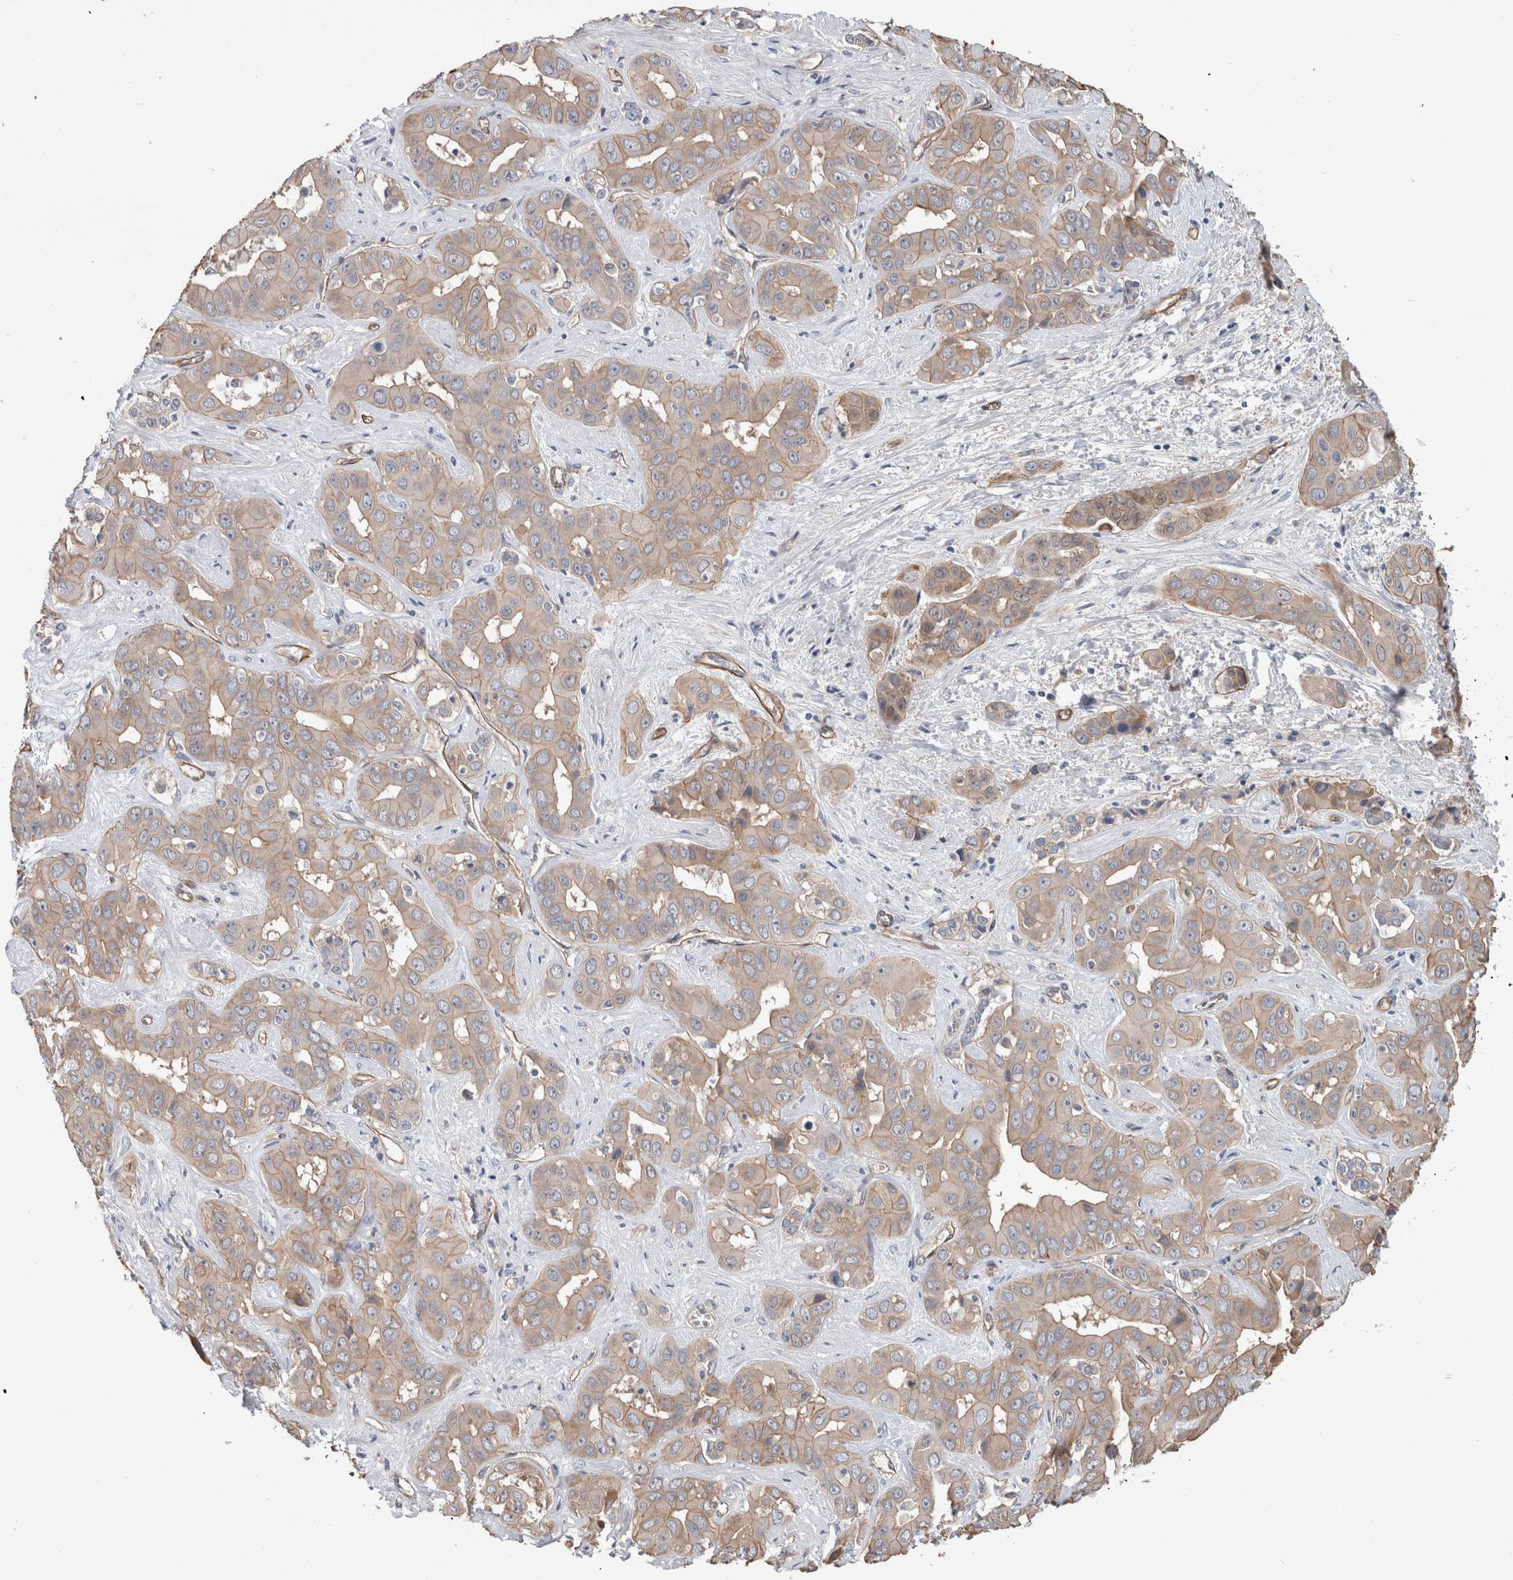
{"staining": {"intensity": "weak", "quantity": ">75%", "location": "cytoplasmic/membranous"}, "tissue": "liver cancer", "cell_type": "Tumor cells", "image_type": "cancer", "snomed": [{"axis": "morphology", "description": "Cholangiocarcinoma"}, {"axis": "topography", "description": "Liver"}], "caption": "Immunohistochemistry image of neoplastic tissue: human cholangiocarcinoma (liver) stained using immunohistochemistry reveals low levels of weak protein expression localized specifically in the cytoplasmic/membranous of tumor cells, appearing as a cytoplasmic/membranous brown color.", "gene": "BCAM", "patient": {"sex": "female", "age": 52}}